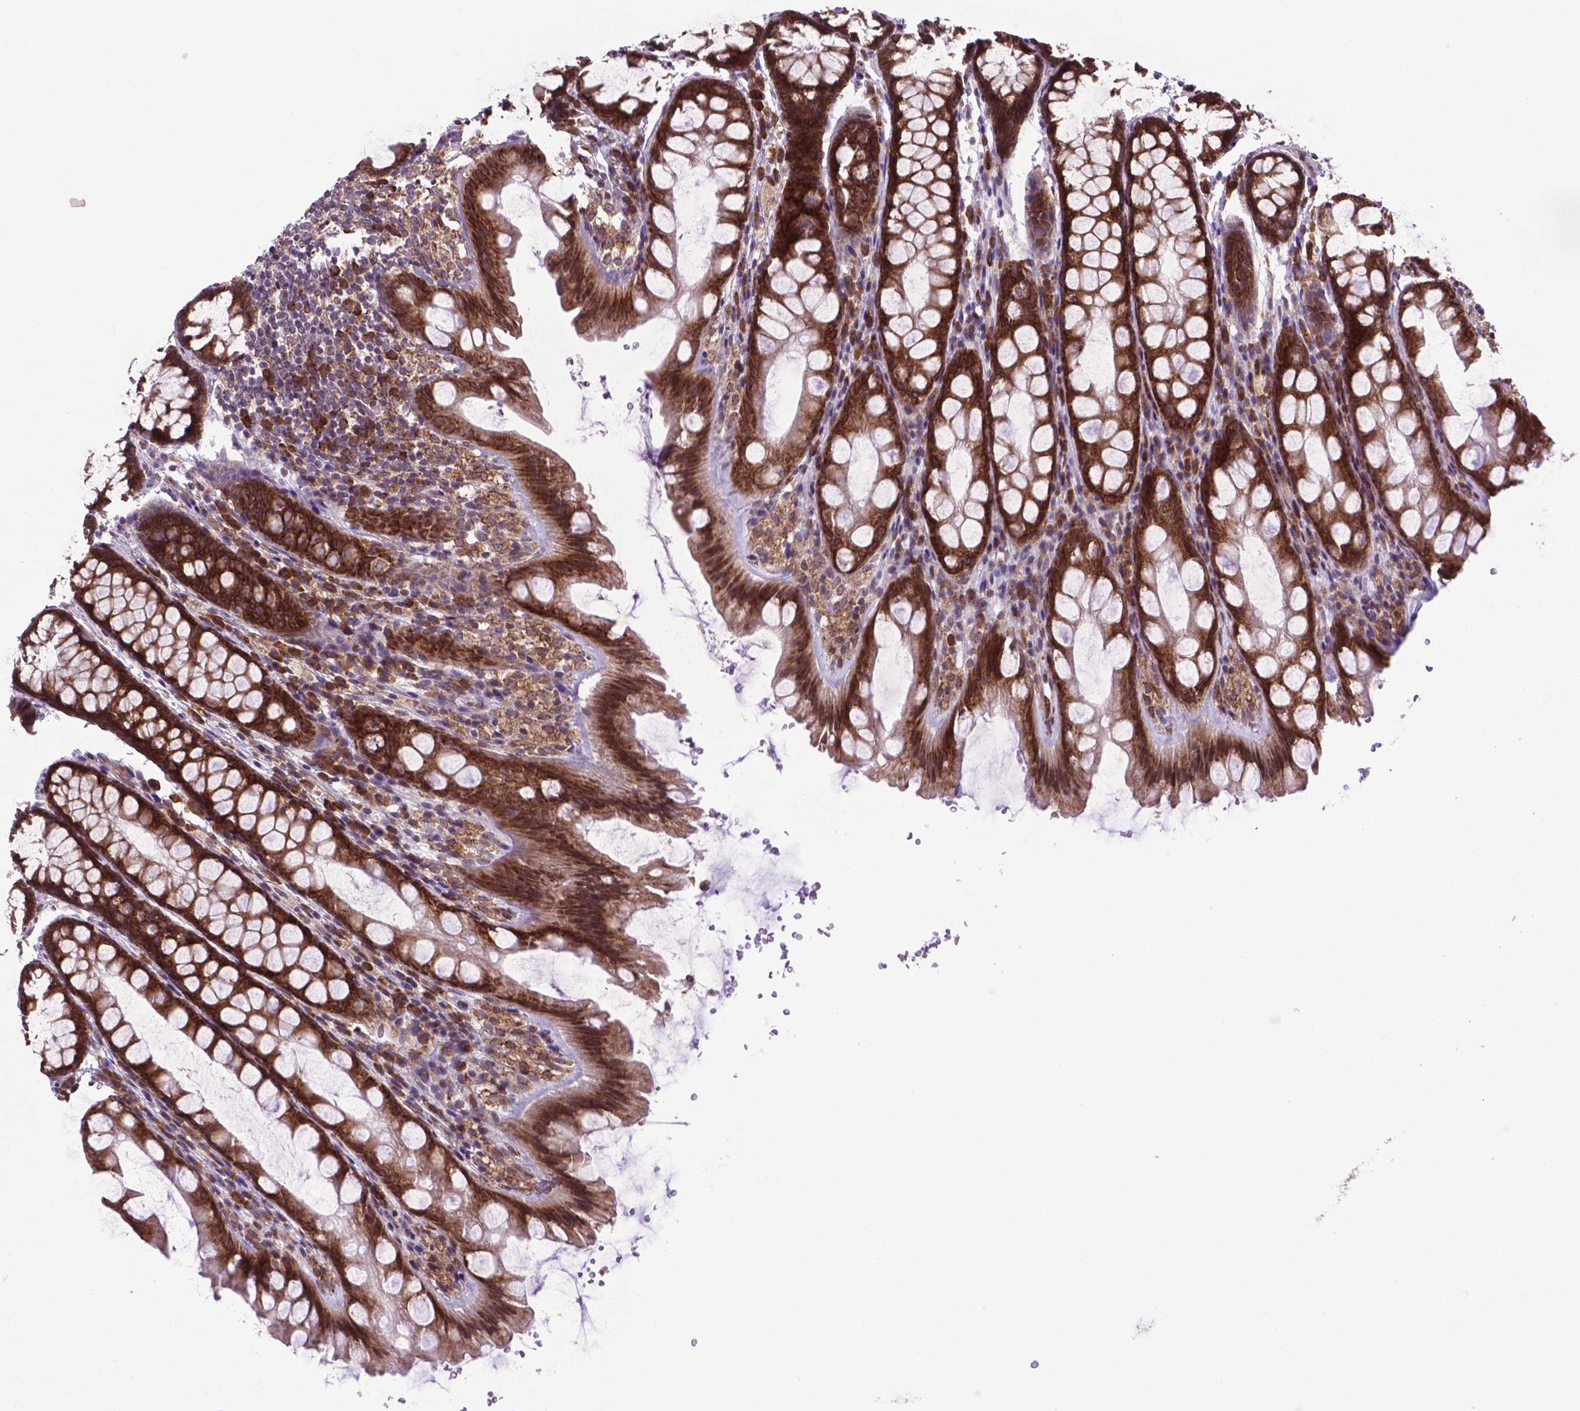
{"staining": {"intensity": "negative", "quantity": "none", "location": "none"}, "tissue": "colon", "cell_type": "Endothelial cells", "image_type": "normal", "snomed": [{"axis": "morphology", "description": "Normal tissue, NOS"}, {"axis": "topography", "description": "Colon"}], "caption": "High magnification brightfield microscopy of unremarkable colon stained with DAB (brown) and counterstained with hematoxylin (blue): endothelial cells show no significant staining.", "gene": "ENSG00000269590", "patient": {"sex": "male", "age": 47}}